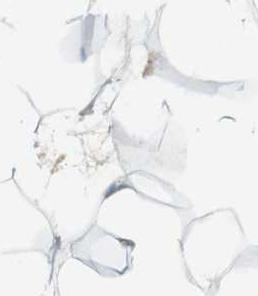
{"staining": {"intensity": "negative", "quantity": "none", "location": "none"}, "tissue": "adipose tissue", "cell_type": "Adipocytes", "image_type": "normal", "snomed": [{"axis": "morphology", "description": "Normal tissue, NOS"}, {"axis": "morphology", "description": "Duct carcinoma"}, {"axis": "topography", "description": "Breast"}, {"axis": "topography", "description": "Adipose tissue"}], "caption": "Adipocytes are negative for brown protein staining in unremarkable adipose tissue. (Brightfield microscopy of DAB (3,3'-diaminobenzidine) immunohistochemistry (IHC) at high magnification).", "gene": "CREB3L2", "patient": {"sex": "female", "age": 37}}